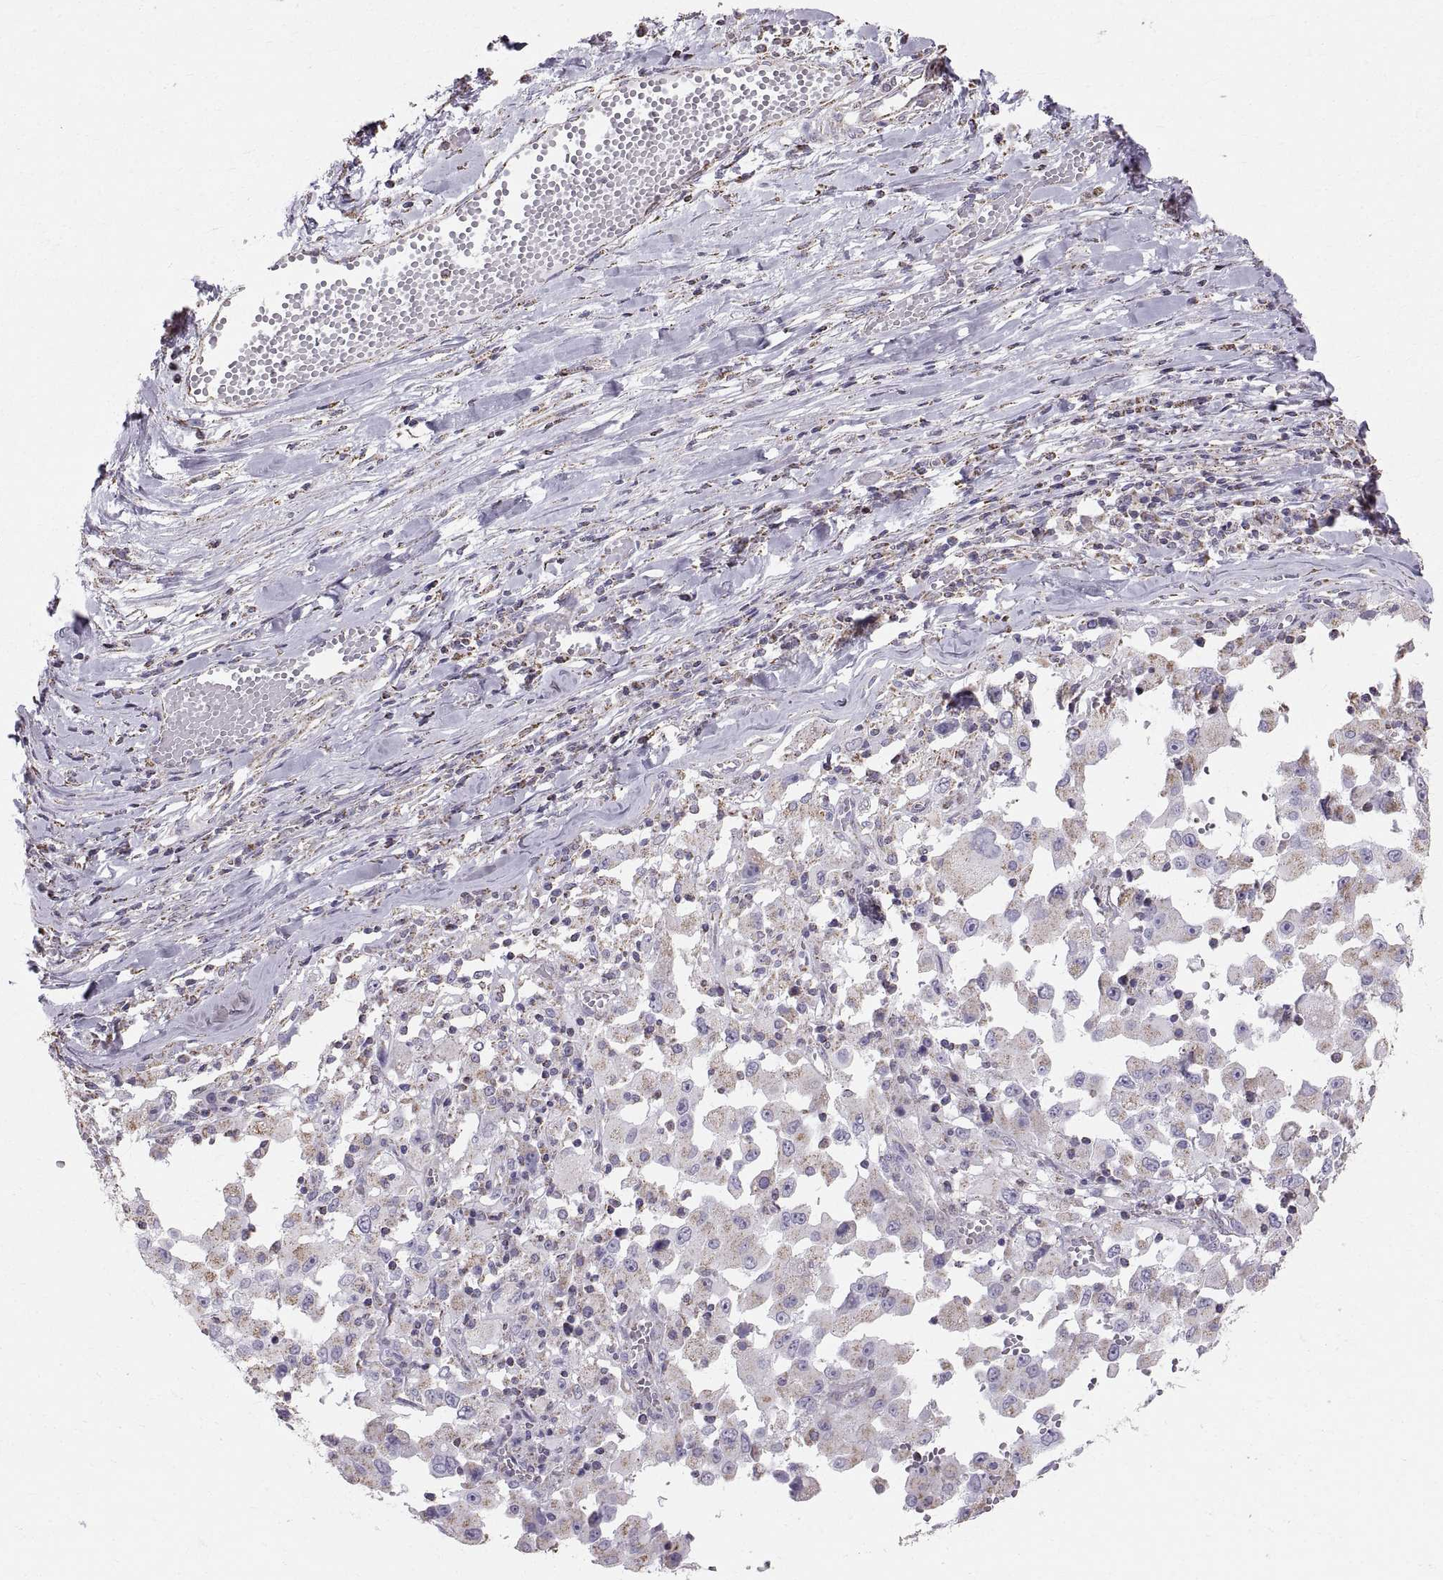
{"staining": {"intensity": "weak", "quantity": "25%-75%", "location": "cytoplasmic/membranous"}, "tissue": "melanoma", "cell_type": "Tumor cells", "image_type": "cancer", "snomed": [{"axis": "morphology", "description": "Malignant melanoma, Metastatic site"}, {"axis": "topography", "description": "Lymph node"}], "caption": "Approximately 25%-75% of tumor cells in human malignant melanoma (metastatic site) reveal weak cytoplasmic/membranous protein positivity as visualized by brown immunohistochemical staining.", "gene": "STMND1", "patient": {"sex": "male", "age": 50}}